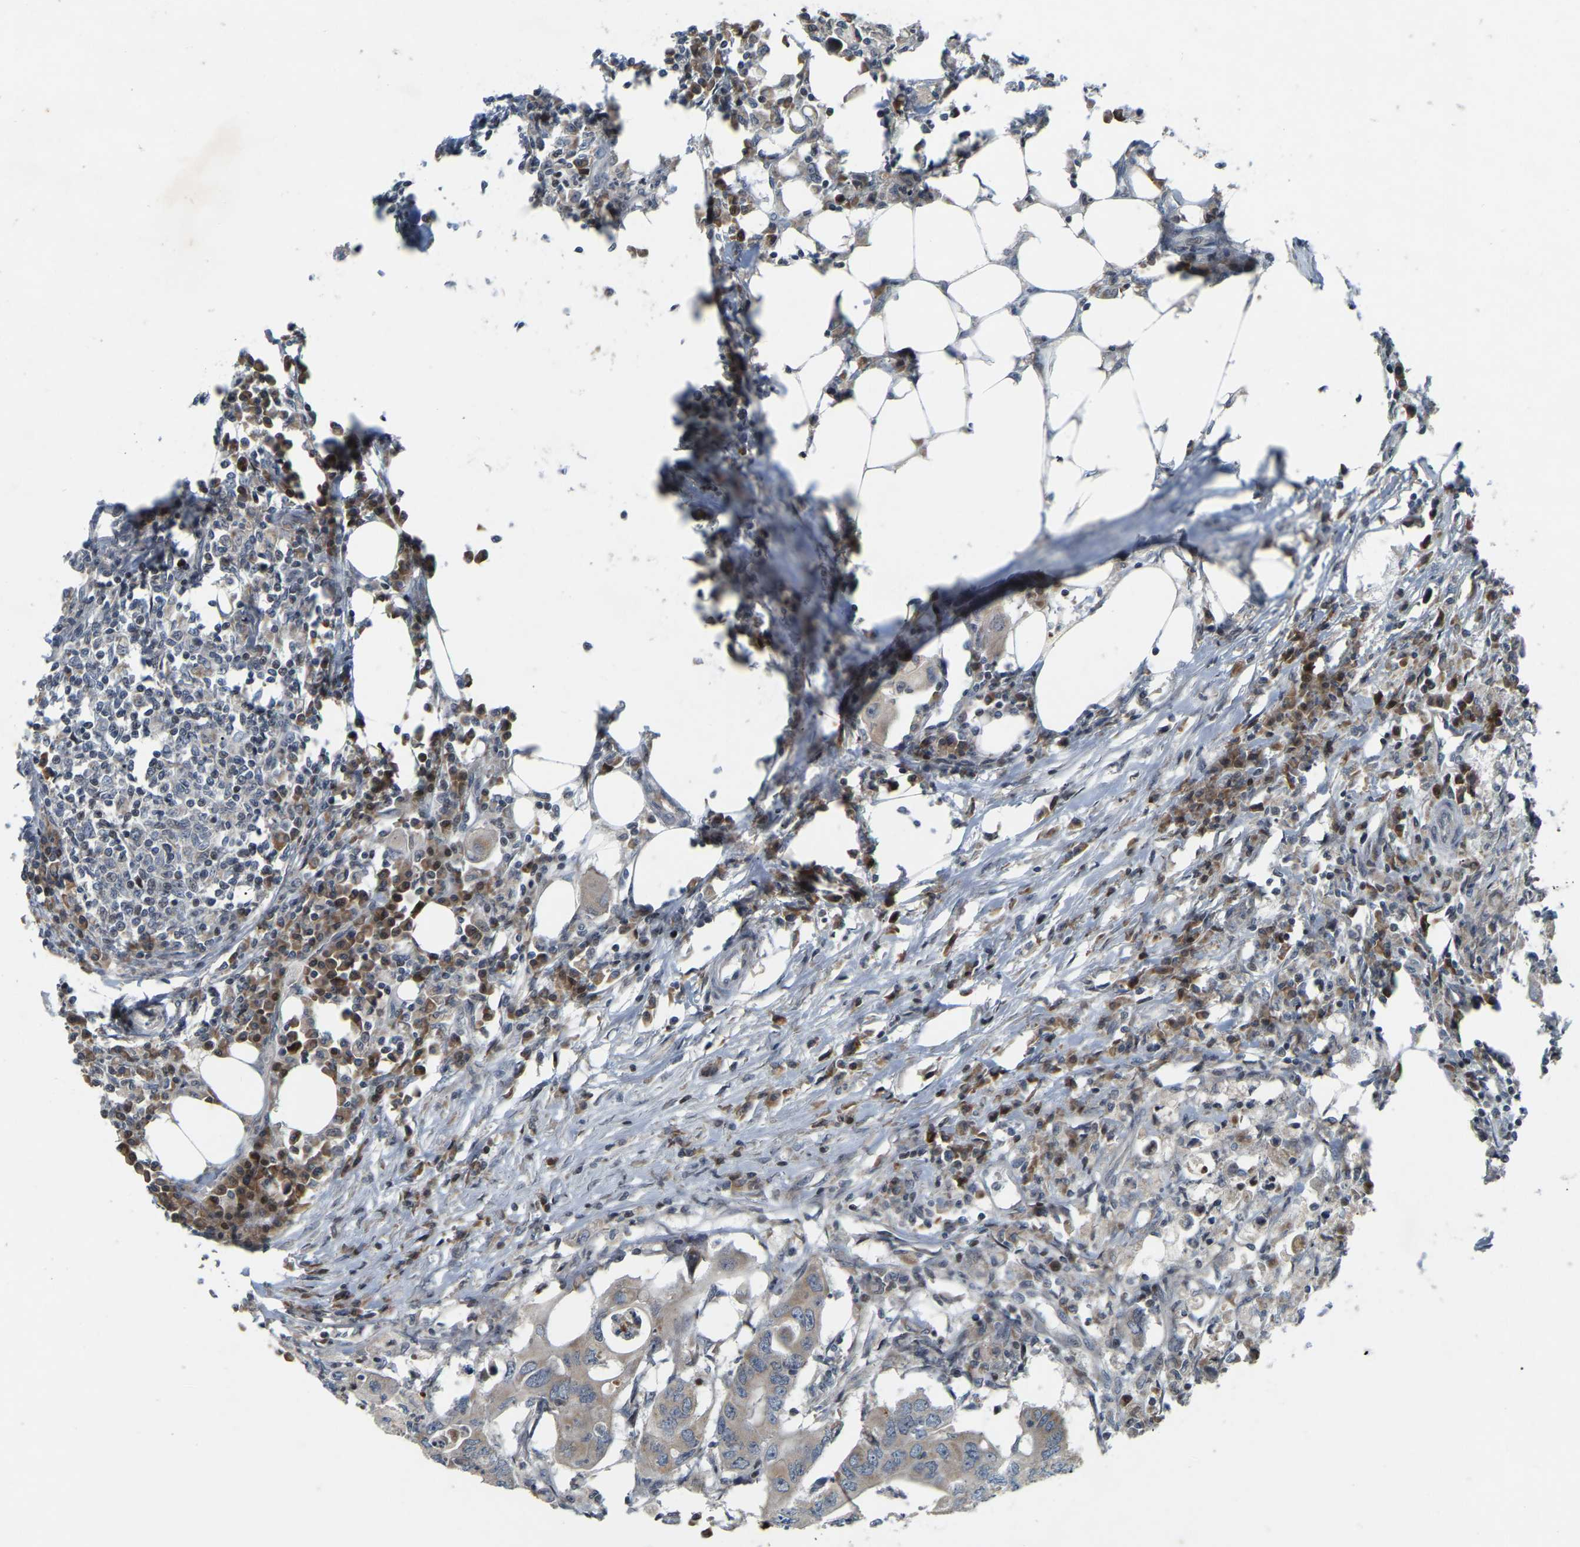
{"staining": {"intensity": "weak", "quantity": ">75%", "location": "cytoplasmic/membranous"}, "tissue": "colorectal cancer", "cell_type": "Tumor cells", "image_type": "cancer", "snomed": [{"axis": "morphology", "description": "Adenocarcinoma, NOS"}, {"axis": "topography", "description": "Colon"}], "caption": "A micrograph of human colorectal cancer (adenocarcinoma) stained for a protein displays weak cytoplasmic/membranous brown staining in tumor cells.", "gene": "PARL", "patient": {"sex": "male", "age": 71}}